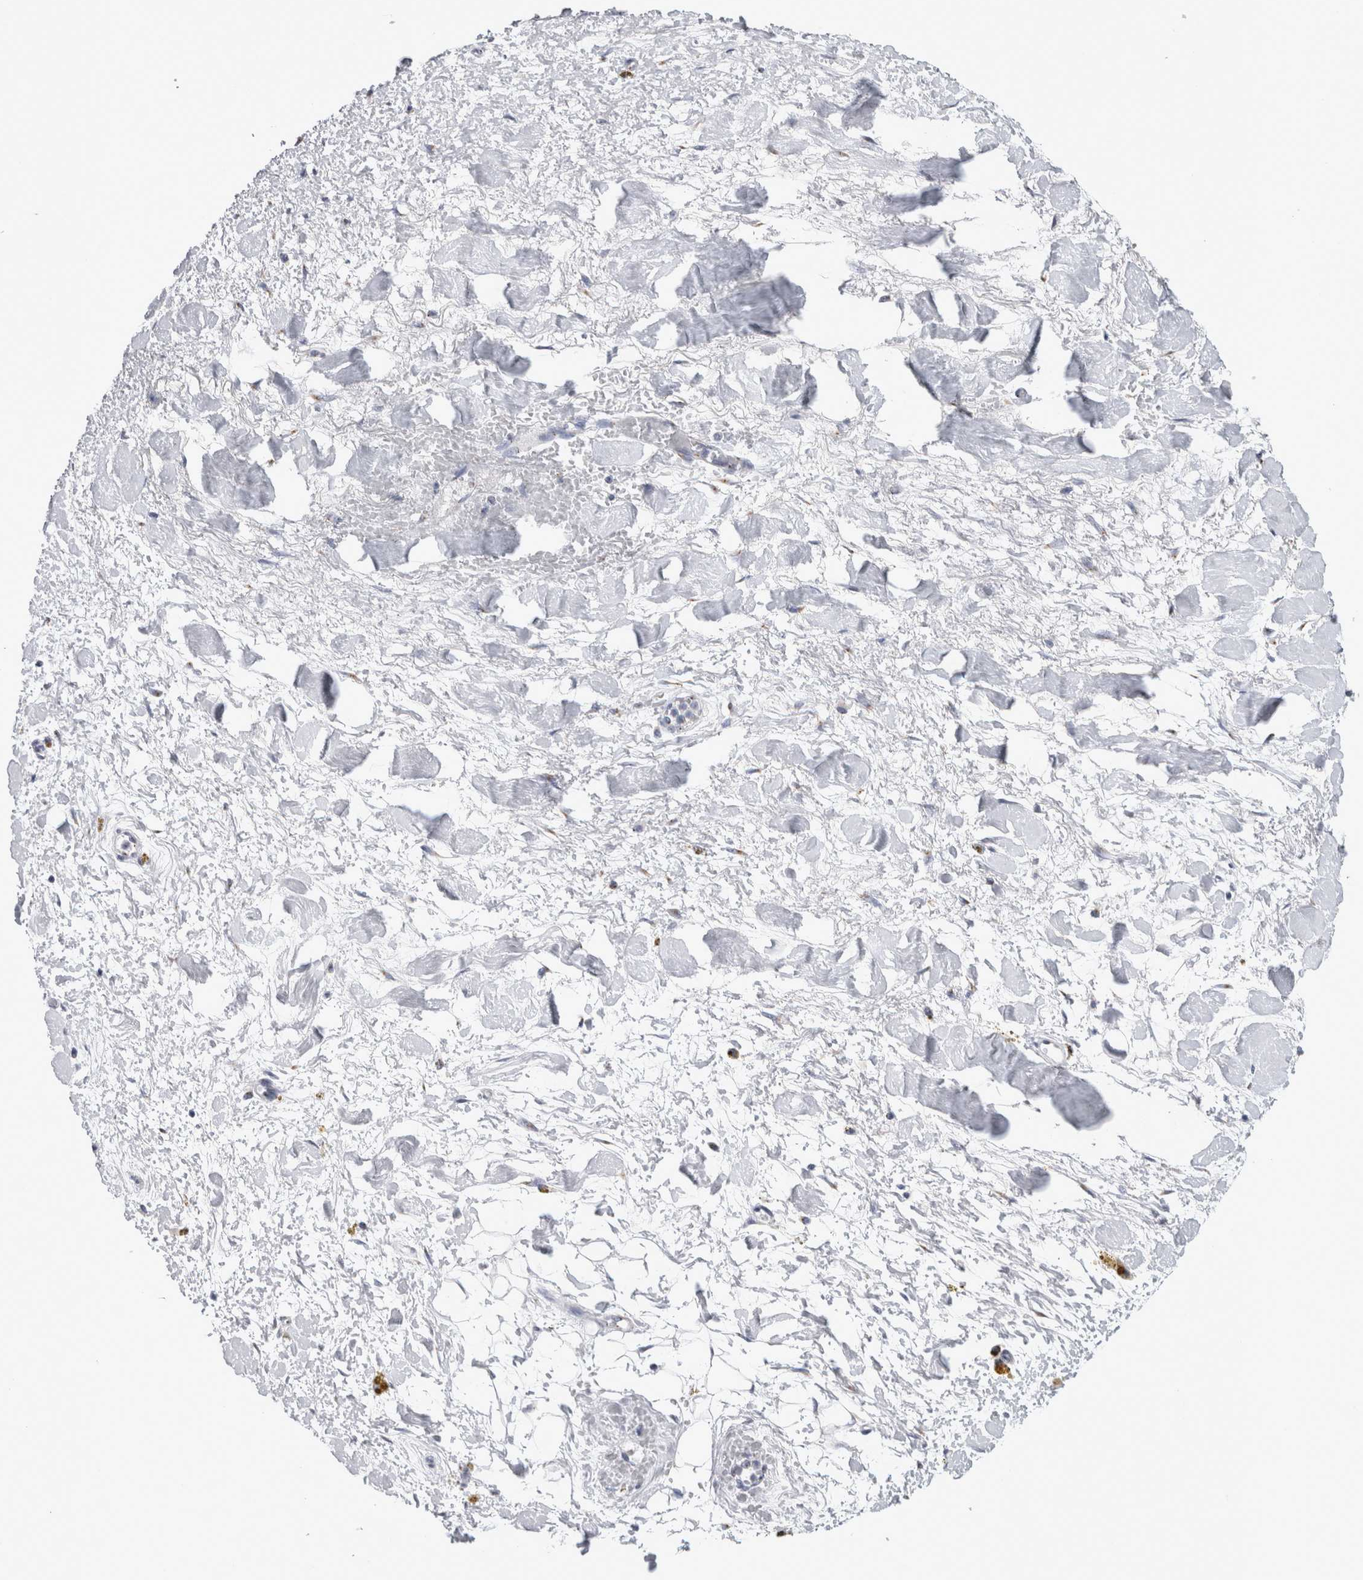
{"staining": {"intensity": "negative", "quantity": "none", "location": "none"}, "tissue": "adipose tissue", "cell_type": "Adipocytes", "image_type": "normal", "snomed": [{"axis": "morphology", "description": "Normal tissue, NOS"}, {"axis": "topography", "description": "Kidney"}, {"axis": "topography", "description": "Peripheral nerve tissue"}], "caption": "The histopathology image displays no significant expression in adipocytes of adipose tissue.", "gene": "AKAP9", "patient": {"sex": "male", "age": 7}}